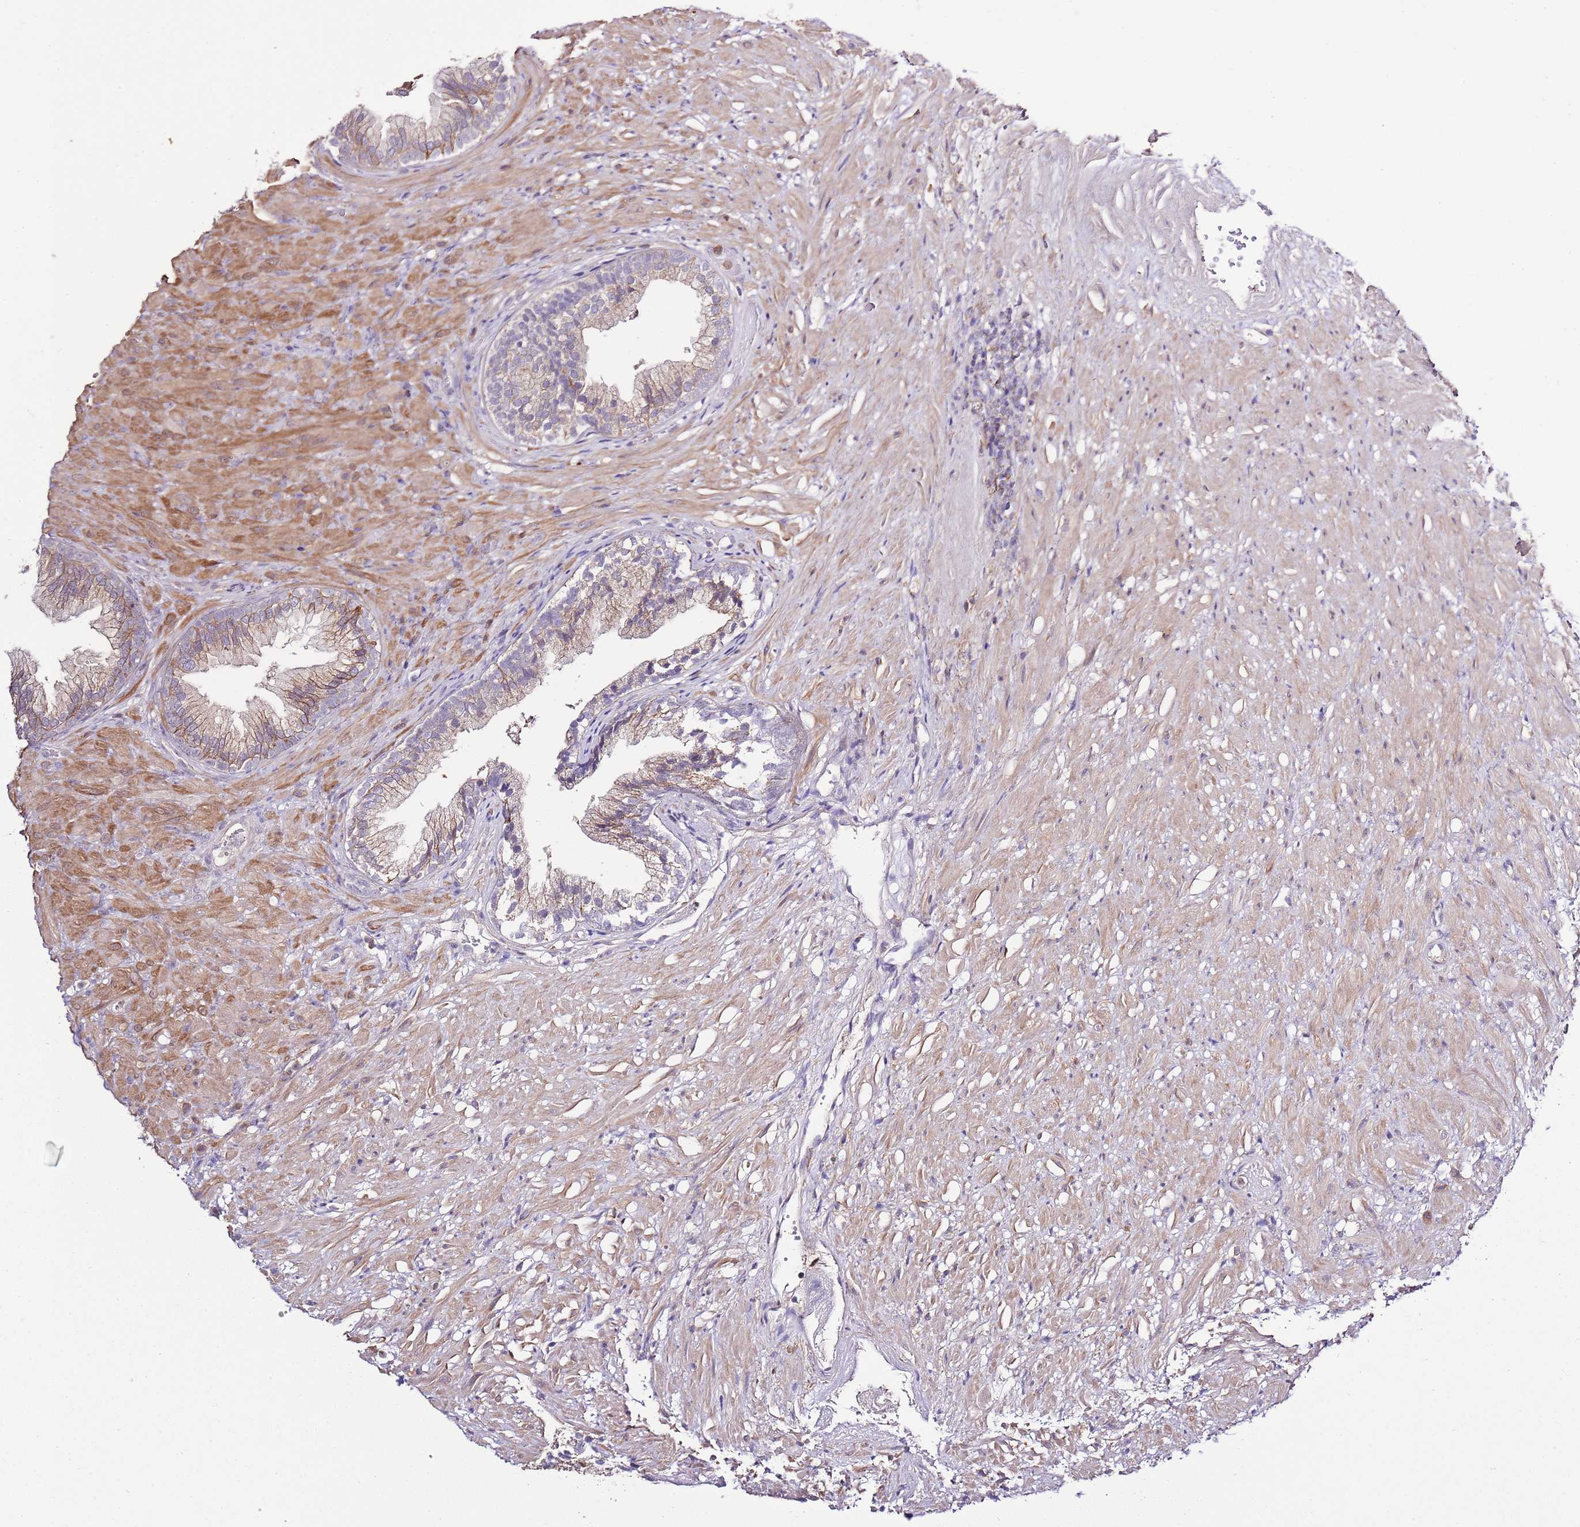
{"staining": {"intensity": "moderate", "quantity": "25%-75%", "location": "cytoplasmic/membranous"}, "tissue": "prostate", "cell_type": "Glandular cells", "image_type": "normal", "snomed": [{"axis": "morphology", "description": "Normal tissue, NOS"}, {"axis": "topography", "description": "Prostate"}], "caption": "Human prostate stained for a protein (brown) reveals moderate cytoplasmic/membranous positive positivity in about 25%-75% of glandular cells.", "gene": "EFHD1", "patient": {"sex": "male", "age": 76}}